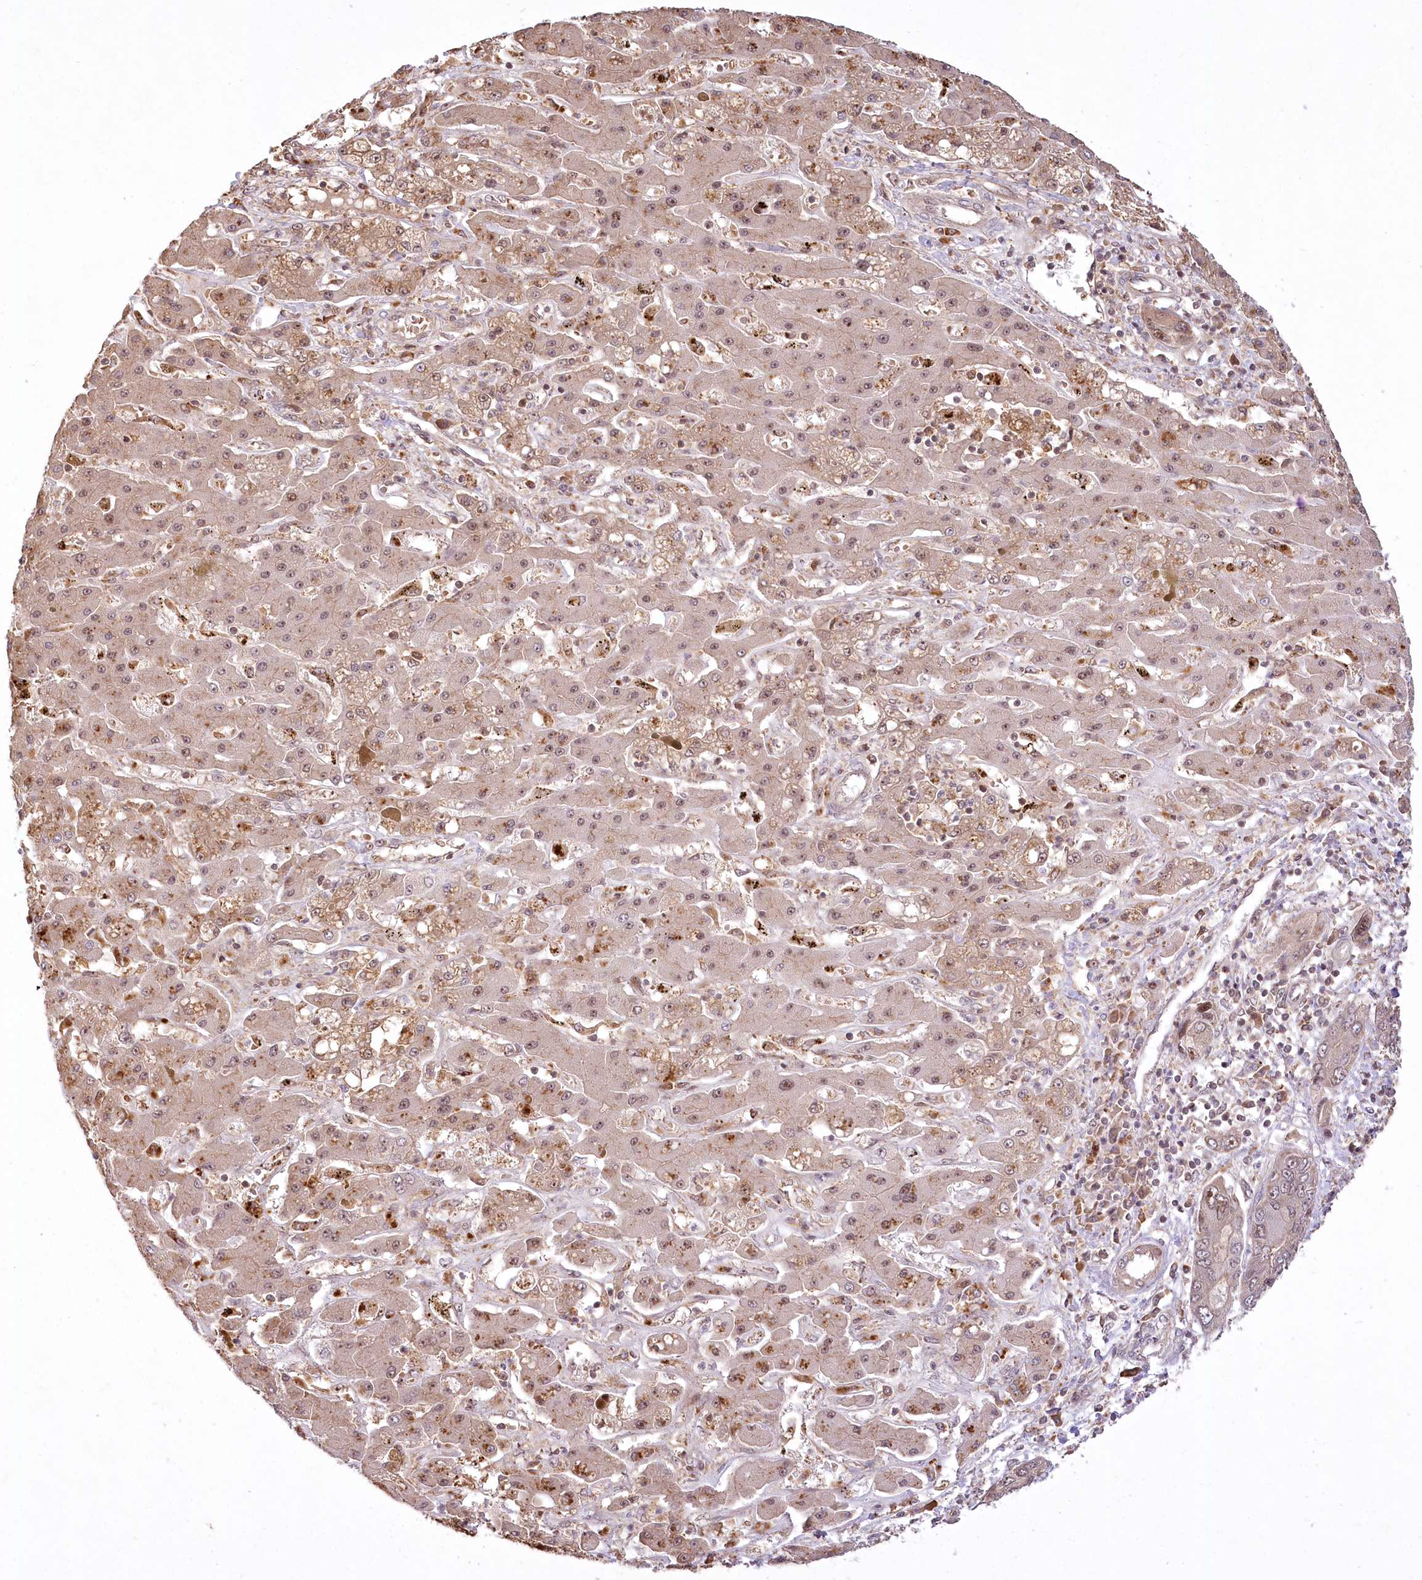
{"staining": {"intensity": "moderate", "quantity": "25%-75%", "location": "cytoplasmic/membranous"}, "tissue": "liver cancer", "cell_type": "Tumor cells", "image_type": "cancer", "snomed": [{"axis": "morphology", "description": "Cholangiocarcinoma"}, {"axis": "topography", "description": "Liver"}], "caption": "High-power microscopy captured an IHC histopathology image of liver cancer, revealing moderate cytoplasmic/membranous expression in about 25%-75% of tumor cells. (Brightfield microscopy of DAB IHC at high magnification).", "gene": "SERGEF", "patient": {"sex": "male", "age": 67}}